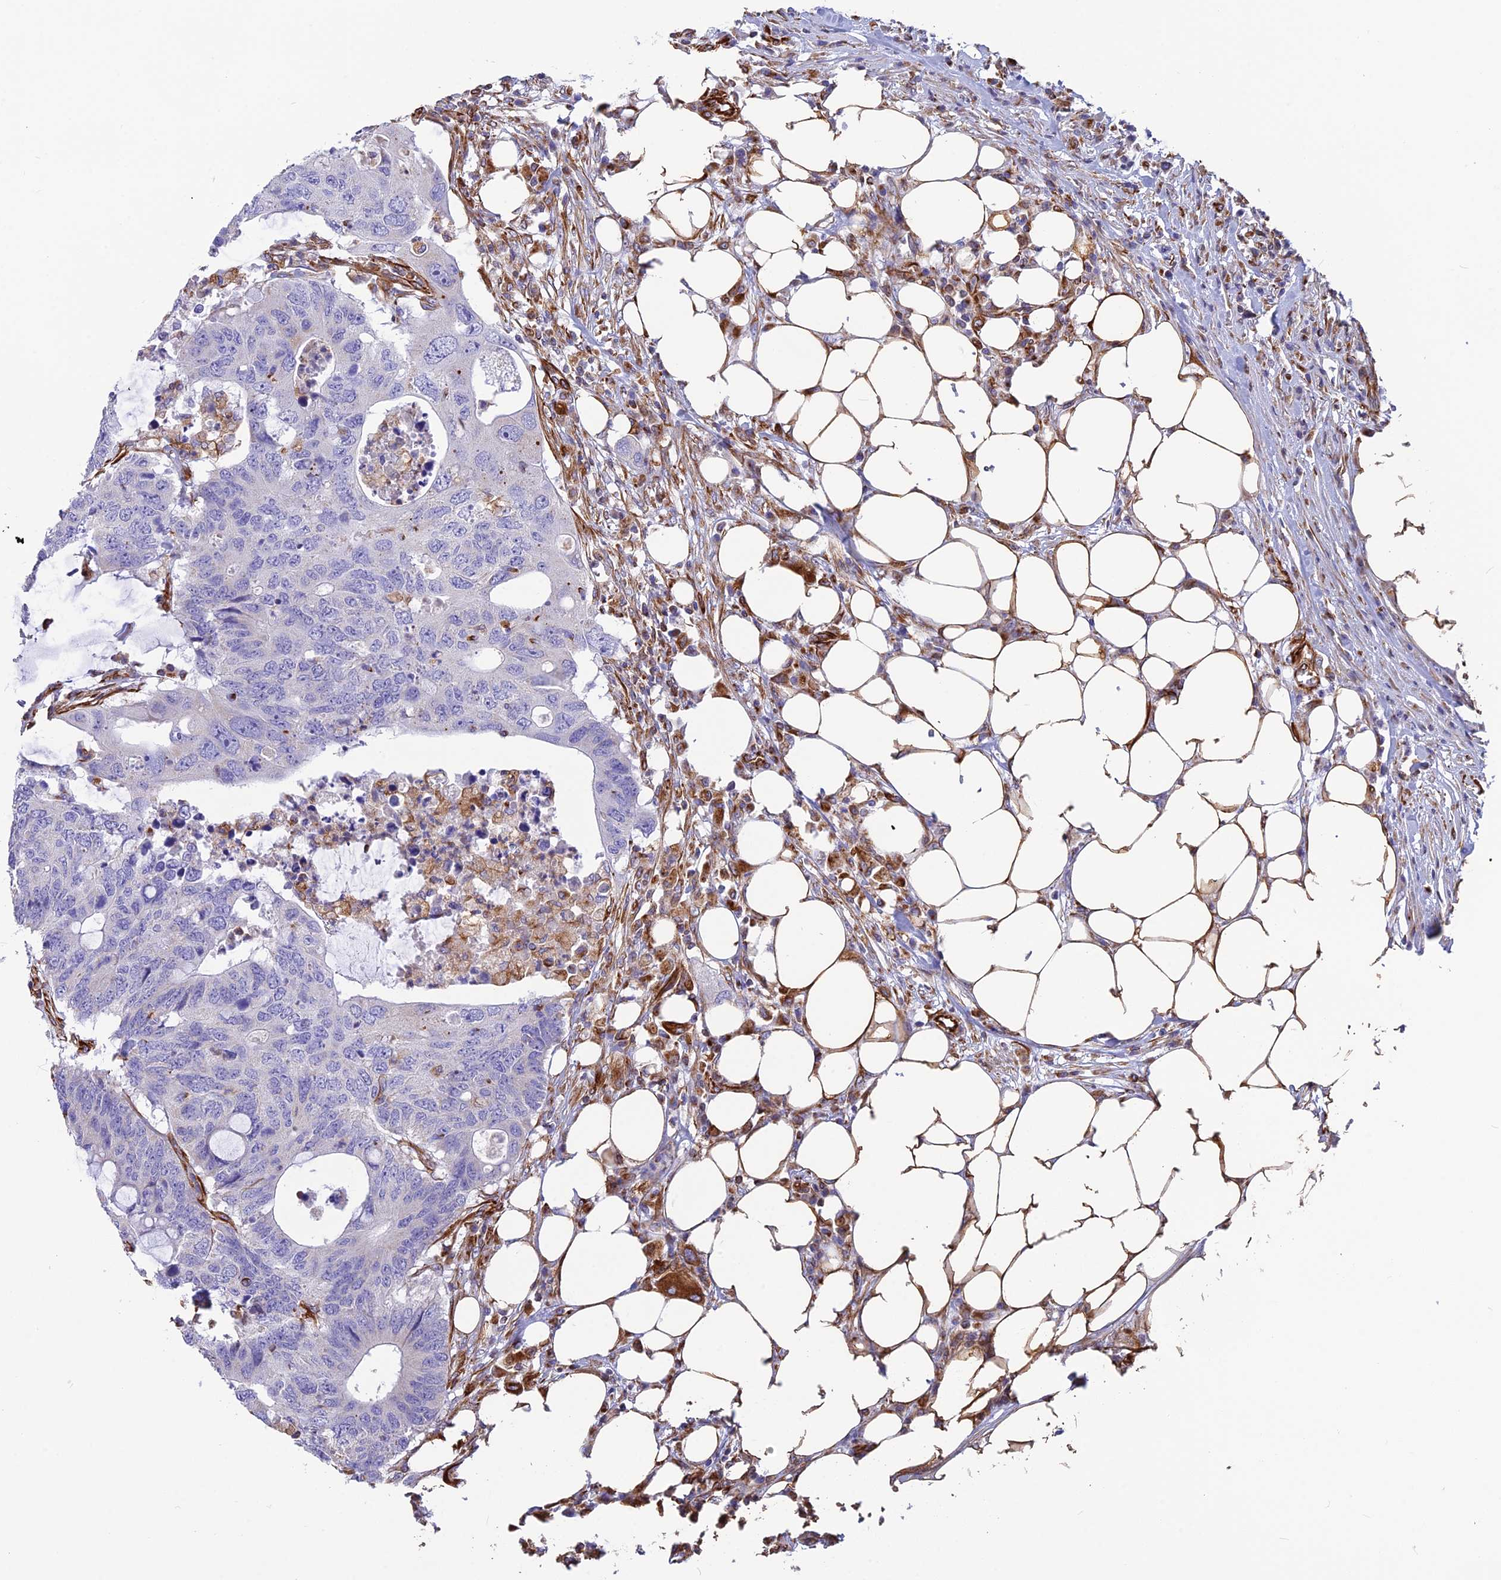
{"staining": {"intensity": "negative", "quantity": "none", "location": "none"}, "tissue": "colorectal cancer", "cell_type": "Tumor cells", "image_type": "cancer", "snomed": [{"axis": "morphology", "description": "Adenocarcinoma, NOS"}, {"axis": "topography", "description": "Colon"}], "caption": "The micrograph demonstrates no staining of tumor cells in adenocarcinoma (colorectal). The staining is performed using DAB brown chromogen with nuclei counter-stained in using hematoxylin.", "gene": "FBXL20", "patient": {"sex": "male", "age": 71}}